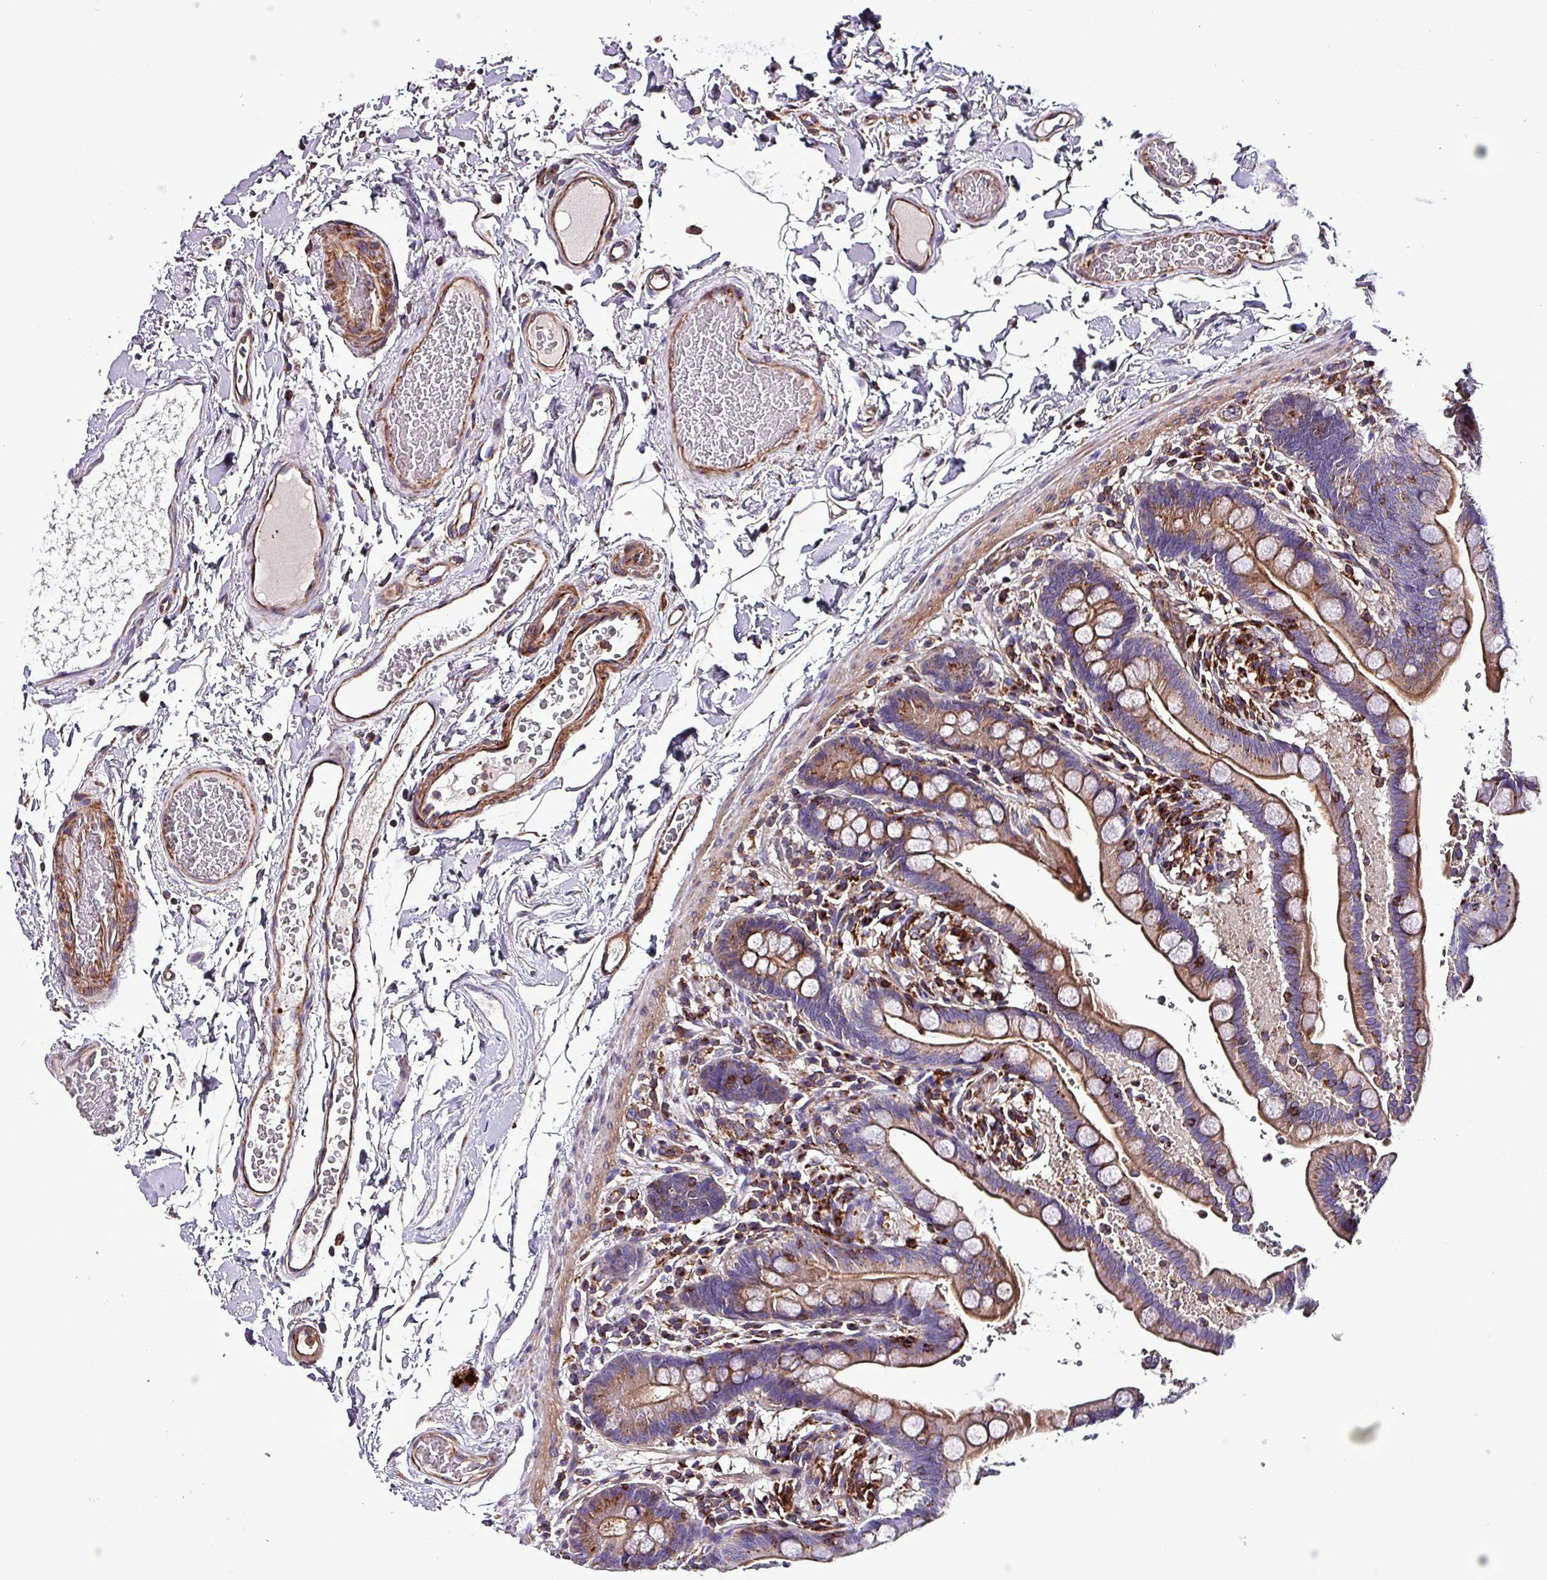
{"staining": {"intensity": "moderate", "quantity": ">75%", "location": "cytoplasmic/membranous"}, "tissue": "colon", "cell_type": "Endothelial cells", "image_type": "normal", "snomed": [{"axis": "morphology", "description": "Normal tissue, NOS"}, {"axis": "topography", "description": "Smooth muscle"}, {"axis": "topography", "description": "Colon"}], "caption": "The micrograph demonstrates immunohistochemical staining of benign colon. There is moderate cytoplasmic/membranous expression is appreciated in about >75% of endothelial cells.", "gene": "VAMP4", "patient": {"sex": "male", "age": 73}}